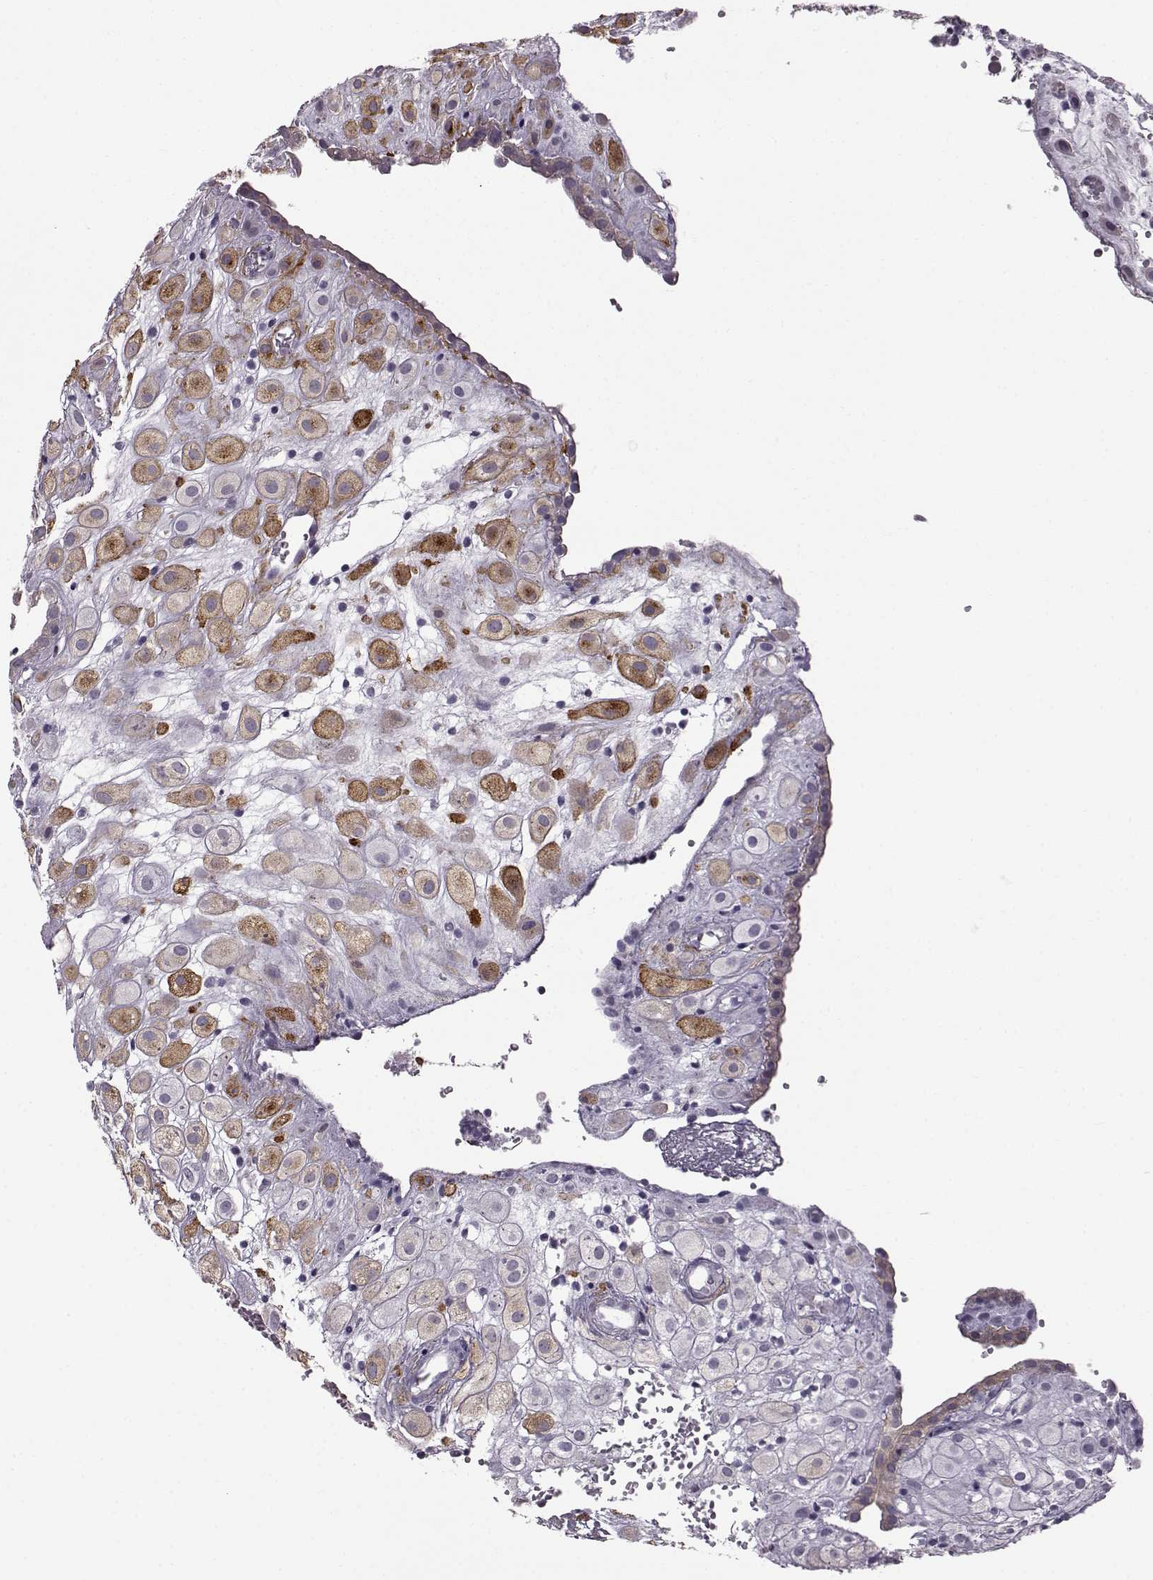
{"staining": {"intensity": "moderate", "quantity": "<25%", "location": "cytoplasmic/membranous"}, "tissue": "placenta", "cell_type": "Decidual cells", "image_type": "normal", "snomed": [{"axis": "morphology", "description": "Normal tissue, NOS"}, {"axis": "topography", "description": "Placenta"}], "caption": "Protein staining of unremarkable placenta reveals moderate cytoplasmic/membranous staining in about <25% of decidual cells. The protein is shown in brown color, while the nuclei are stained blue.", "gene": "SLC28A2", "patient": {"sex": "female", "age": 24}}